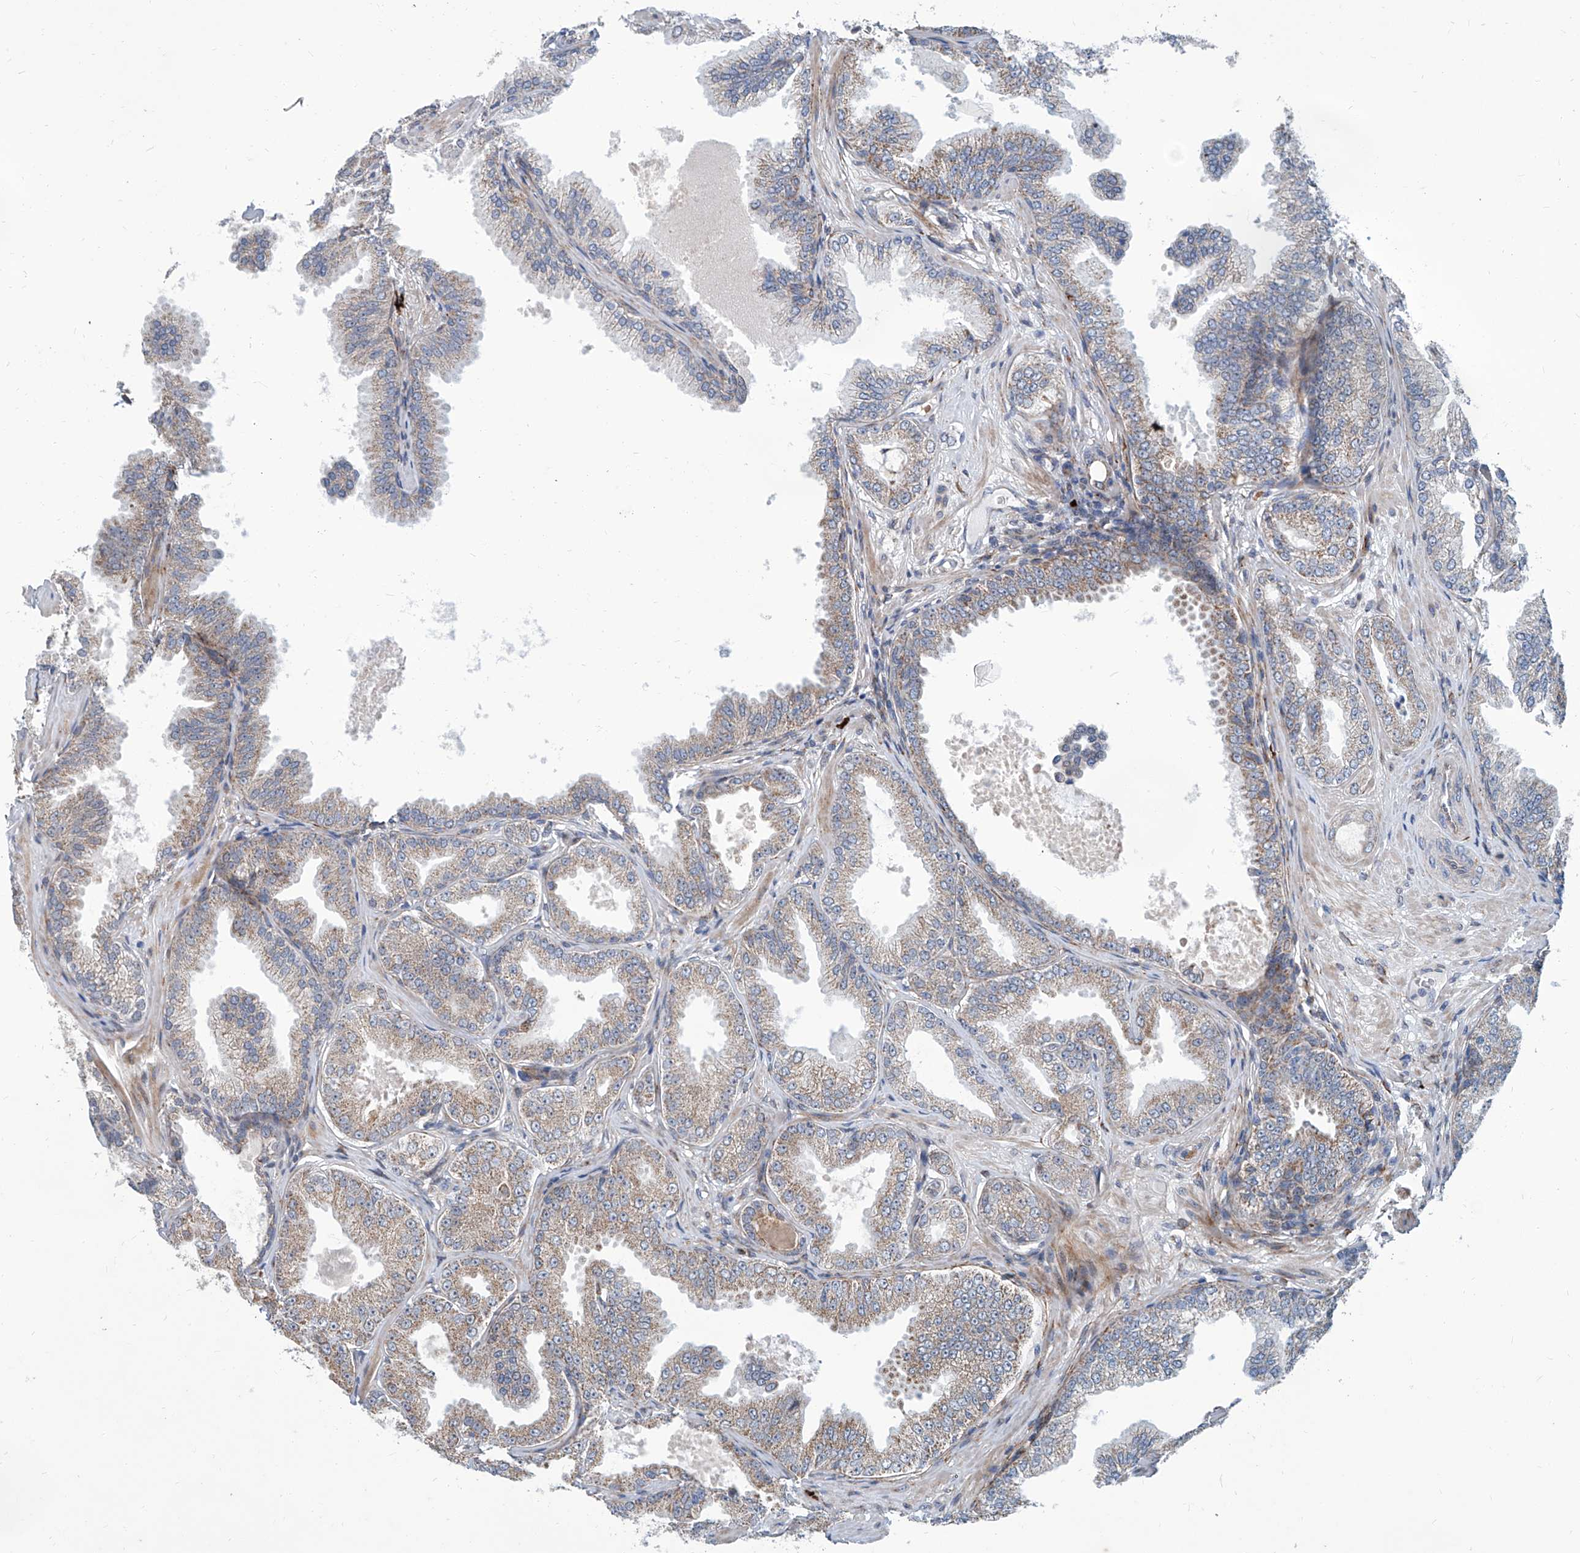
{"staining": {"intensity": "weak", "quantity": "25%-75%", "location": "cytoplasmic/membranous"}, "tissue": "prostate cancer", "cell_type": "Tumor cells", "image_type": "cancer", "snomed": [{"axis": "morphology", "description": "Adenocarcinoma, Low grade"}, {"axis": "topography", "description": "Prostate"}], "caption": "Prostate adenocarcinoma (low-grade) tissue reveals weak cytoplasmic/membranous staining in approximately 25%-75% of tumor cells, visualized by immunohistochemistry.", "gene": "USP48", "patient": {"sex": "male", "age": 63}}